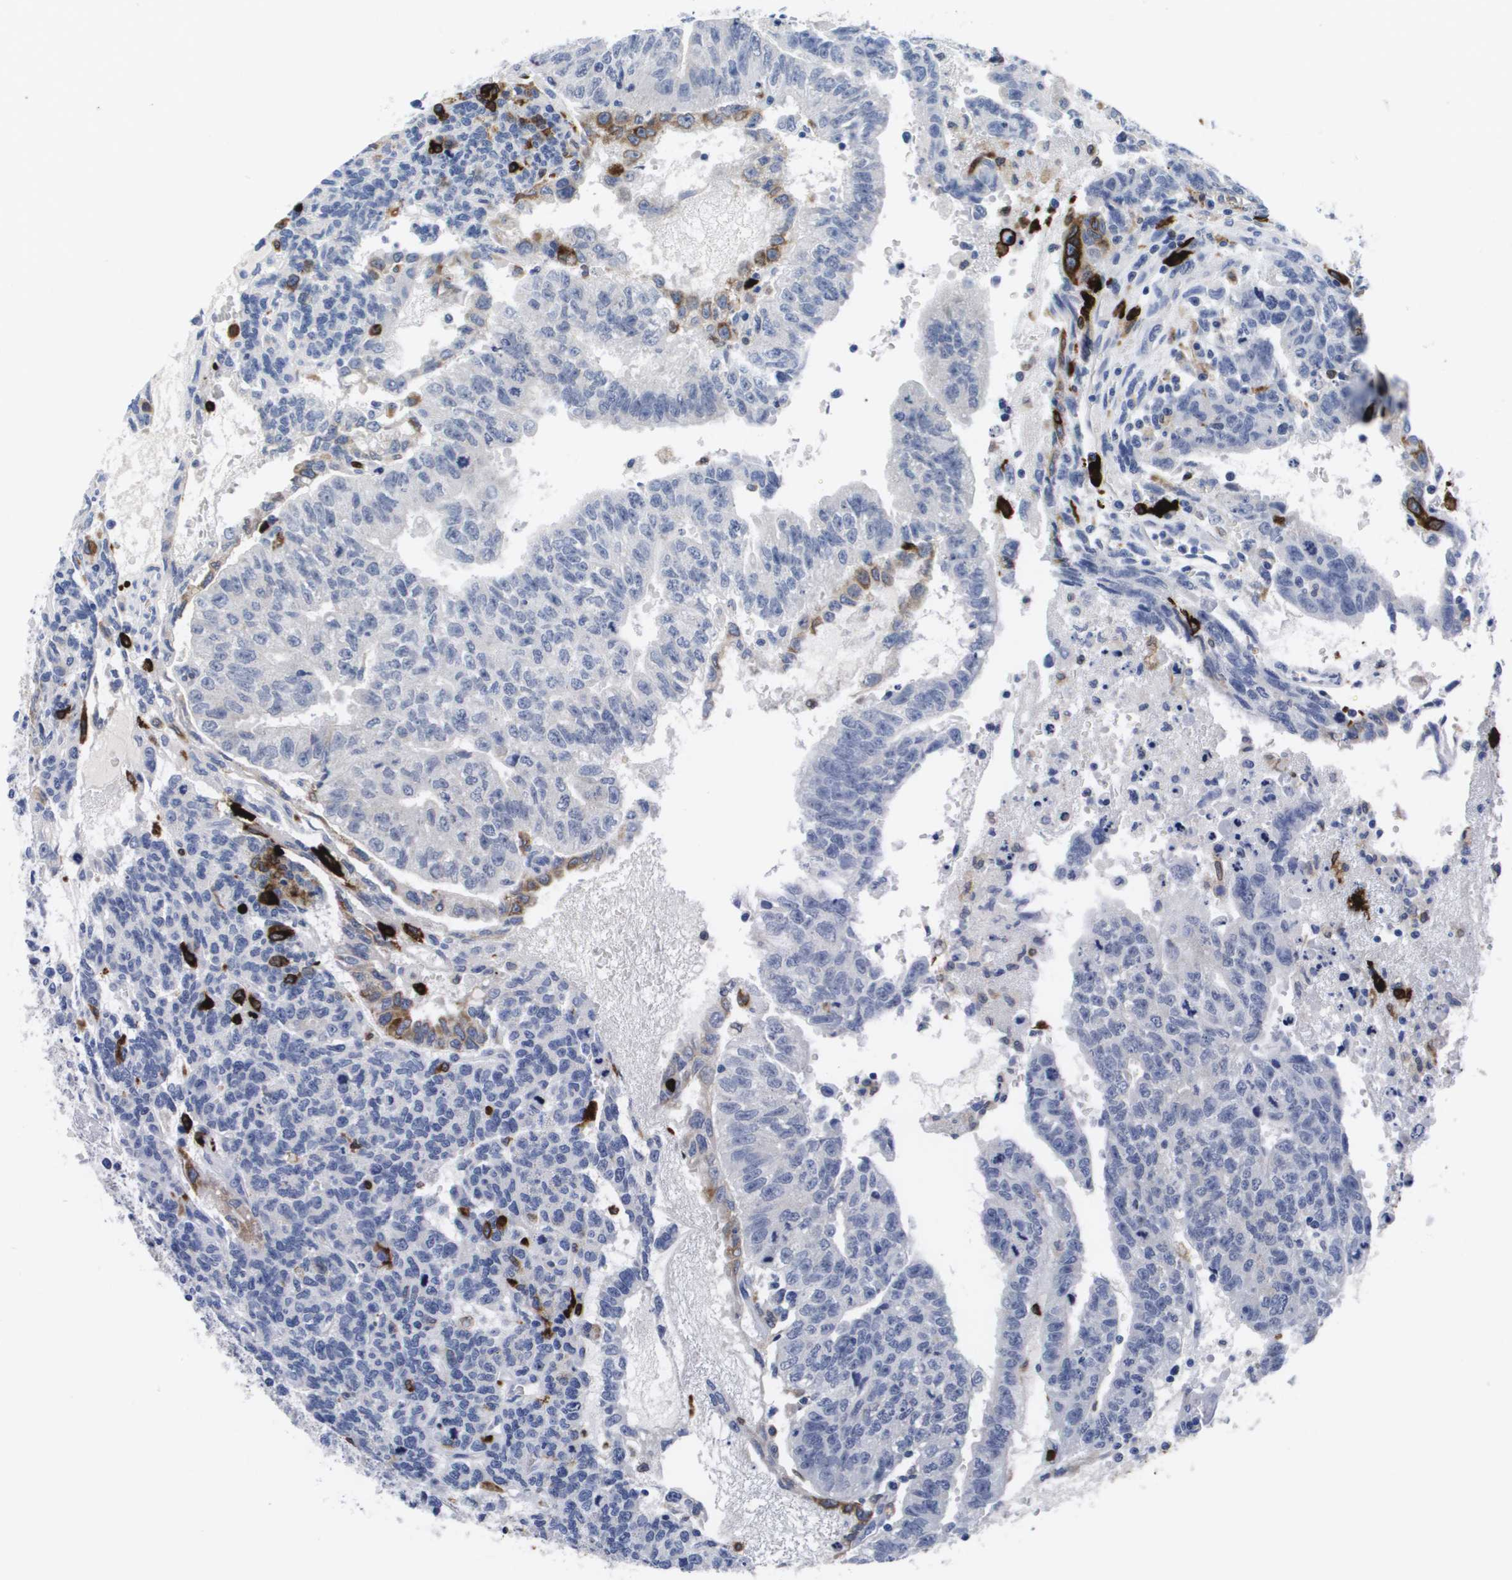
{"staining": {"intensity": "negative", "quantity": "none", "location": "none"}, "tissue": "testis cancer", "cell_type": "Tumor cells", "image_type": "cancer", "snomed": [{"axis": "morphology", "description": "Seminoma, NOS"}, {"axis": "morphology", "description": "Carcinoma, Embryonal, NOS"}, {"axis": "topography", "description": "Testis"}], "caption": "Immunohistochemistry of human embryonal carcinoma (testis) shows no expression in tumor cells.", "gene": "HMOX1", "patient": {"sex": "male", "age": 52}}